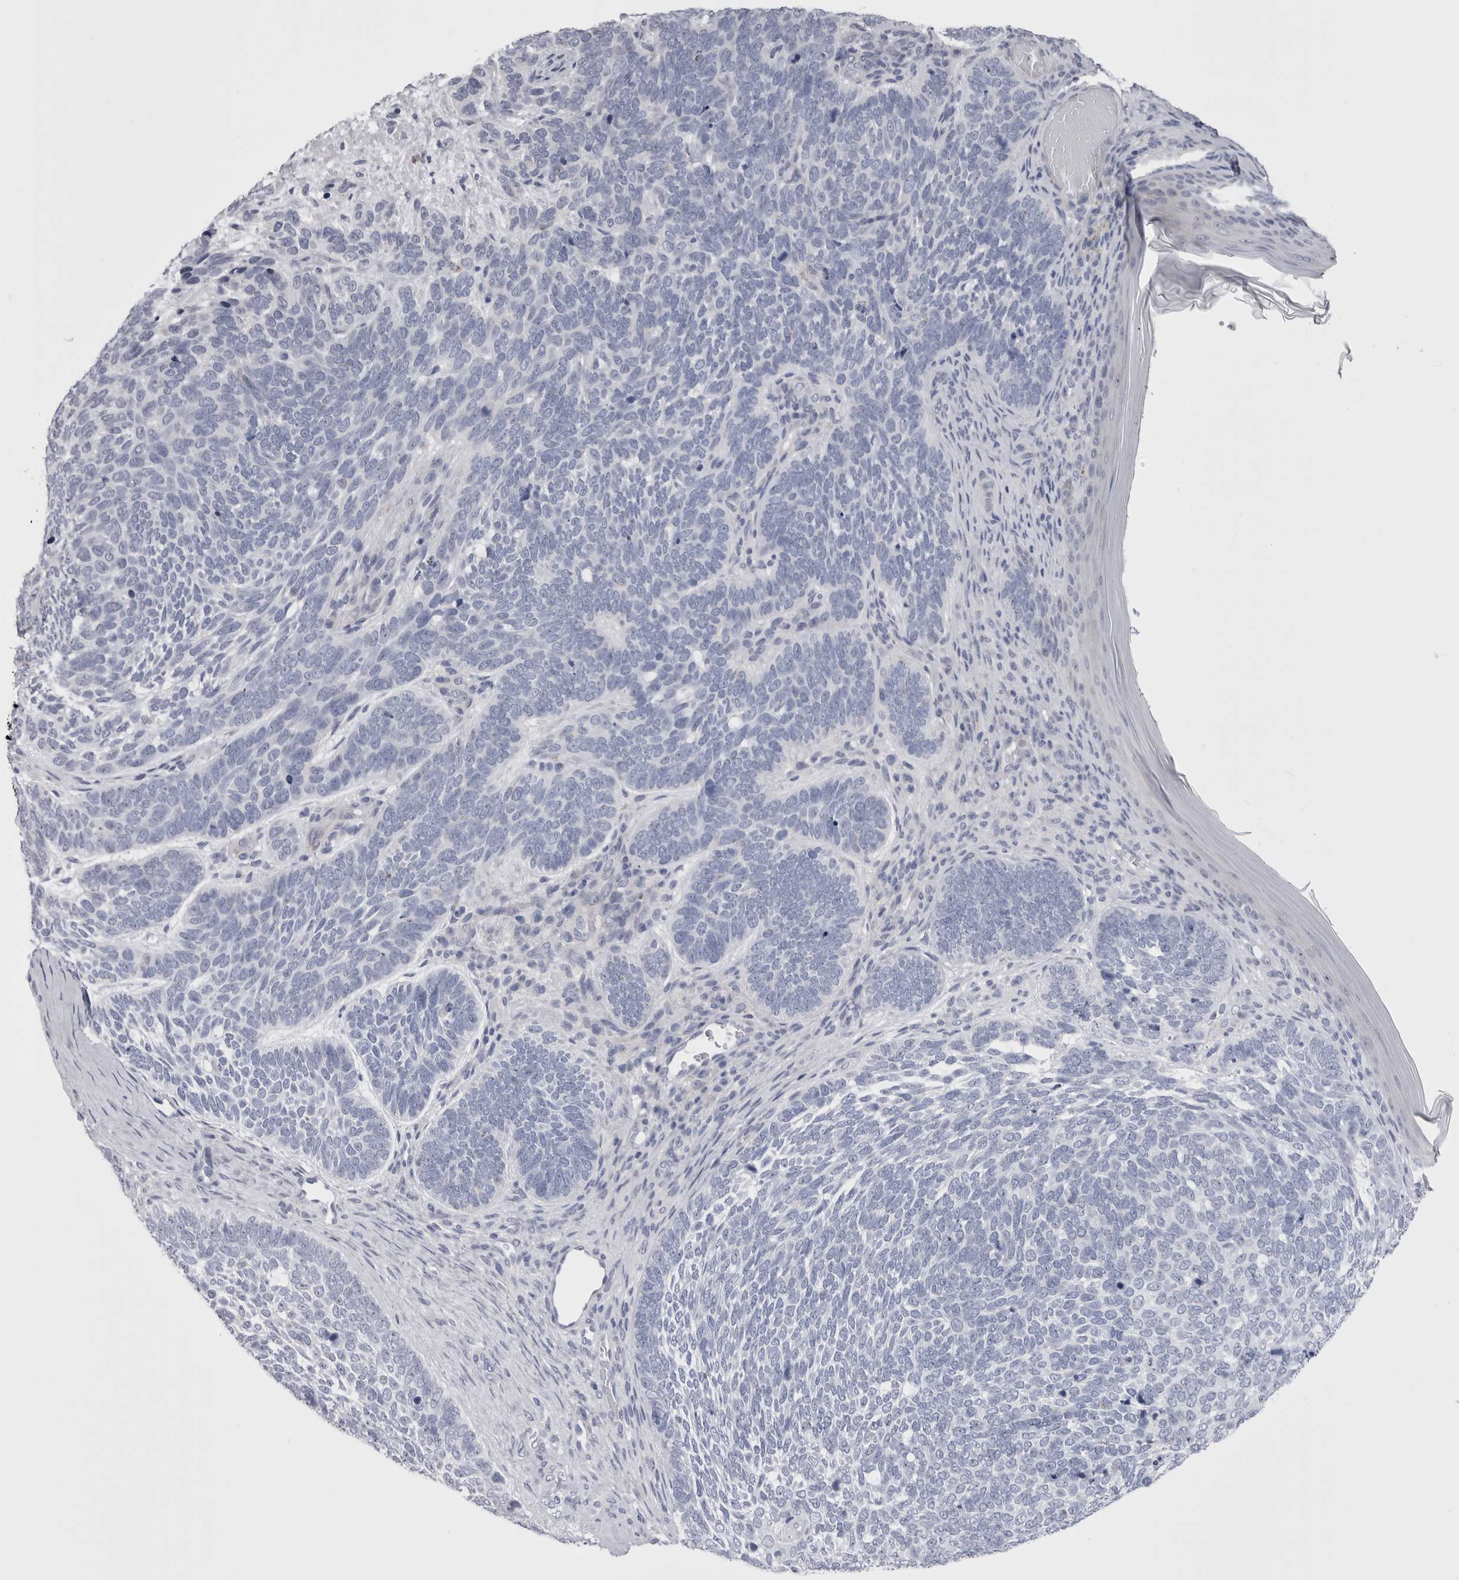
{"staining": {"intensity": "negative", "quantity": "none", "location": "none"}, "tissue": "skin cancer", "cell_type": "Tumor cells", "image_type": "cancer", "snomed": [{"axis": "morphology", "description": "Basal cell carcinoma"}, {"axis": "topography", "description": "Skin"}], "caption": "Immunohistochemistry (IHC) micrograph of neoplastic tissue: human basal cell carcinoma (skin) stained with DAB demonstrates no significant protein positivity in tumor cells. (DAB (3,3'-diaminobenzidine) immunohistochemistry (IHC) visualized using brightfield microscopy, high magnification).", "gene": "PWP2", "patient": {"sex": "female", "age": 85}}